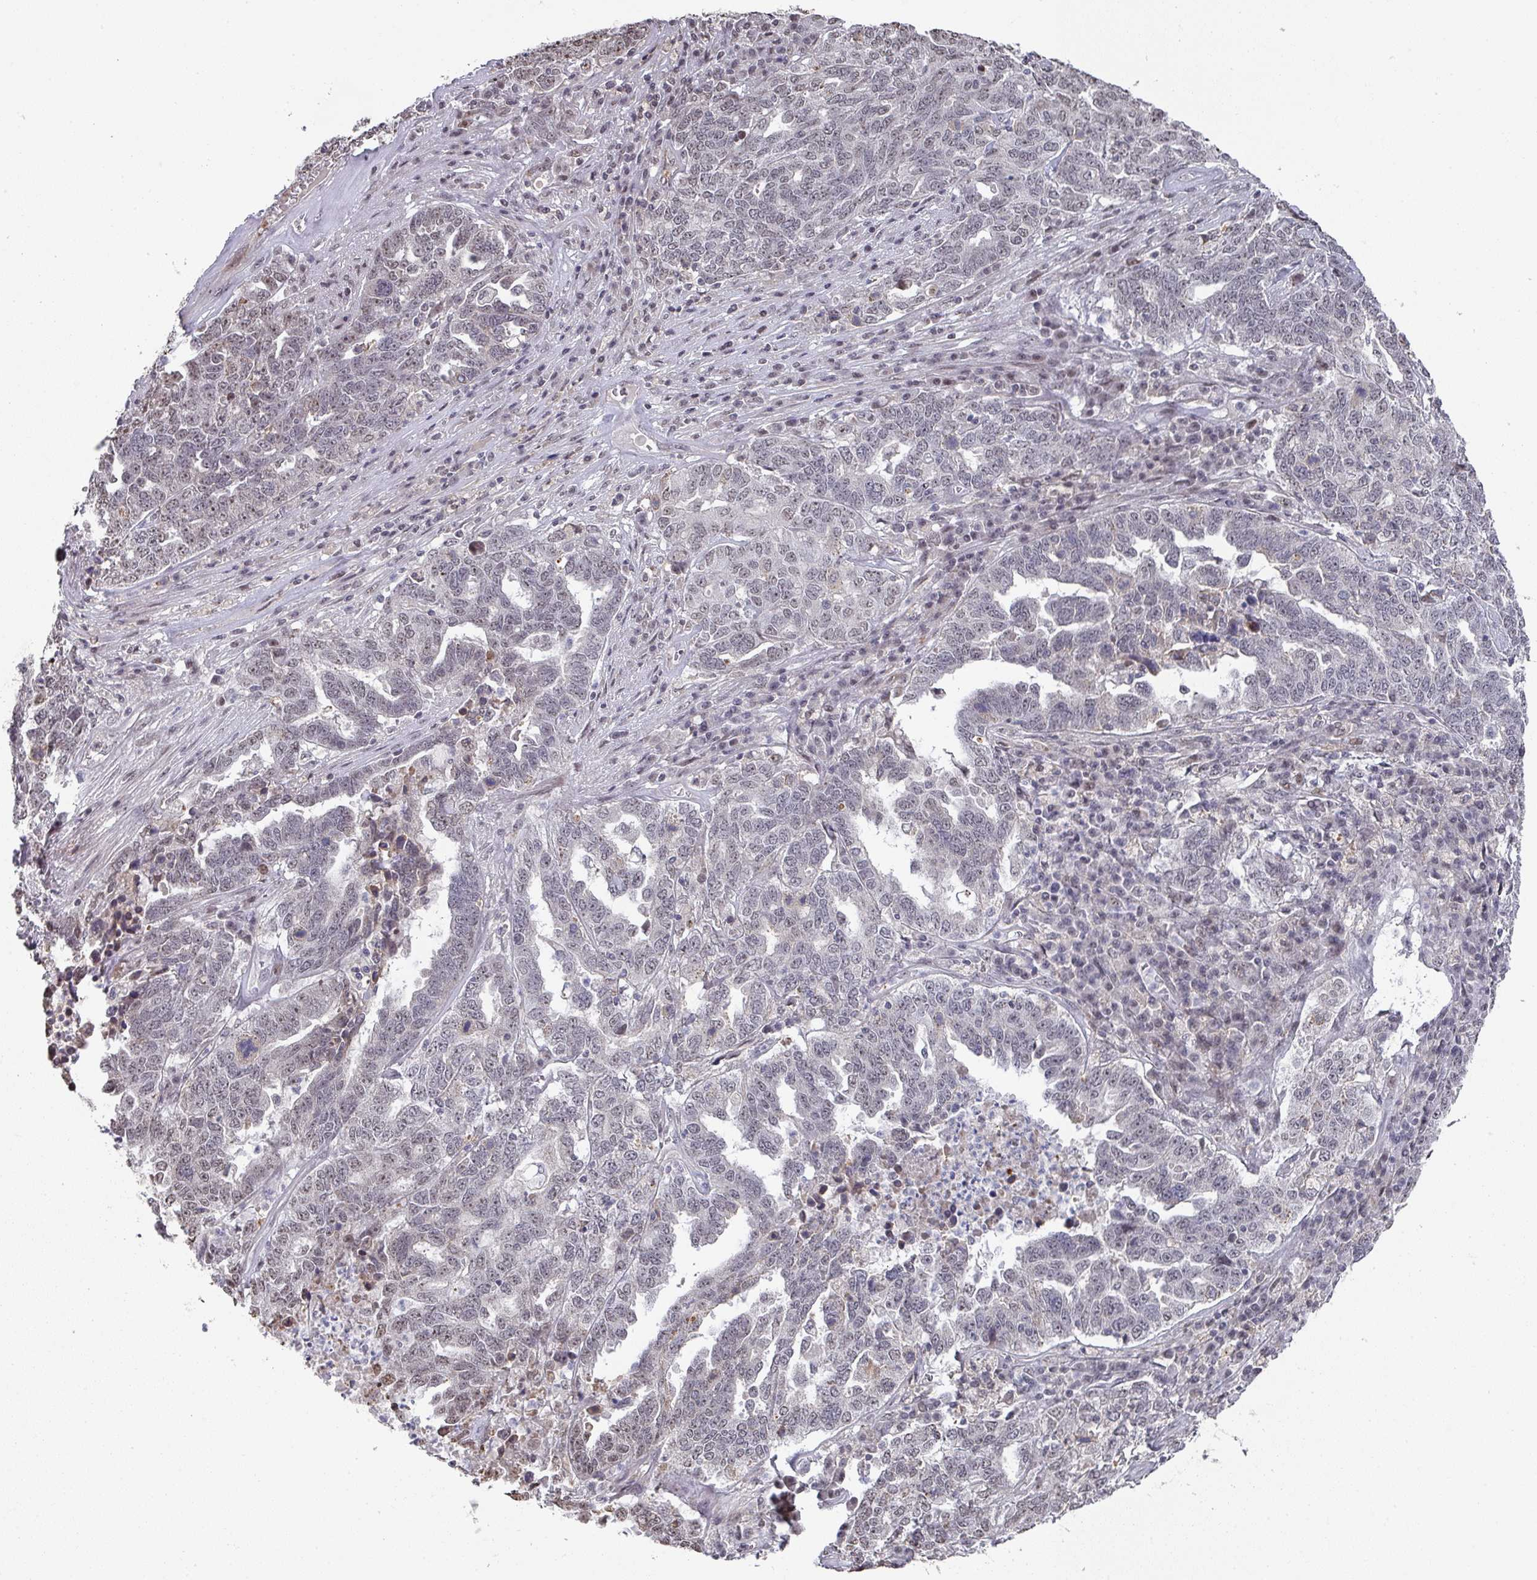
{"staining": {"intensity": "weak", "quantity": "<25%", "location": "nuclear"}, "tissue": "ovarian cancer", "cell_type": "Tumor cells", "image_type": "cancer", "snomed": [{"axis": "morphology", "description": "Carcinoma, endometroid"}, {"axis": "topography", "description": "Ovary"}], "caption": "IHC image of human endometroid carcinoma (ovarian) stained for a protein (brown), which demonstrates no staining in tumor cells.", "gene": "ZNF654", "patient": {"sex": "female", "age": 62}}